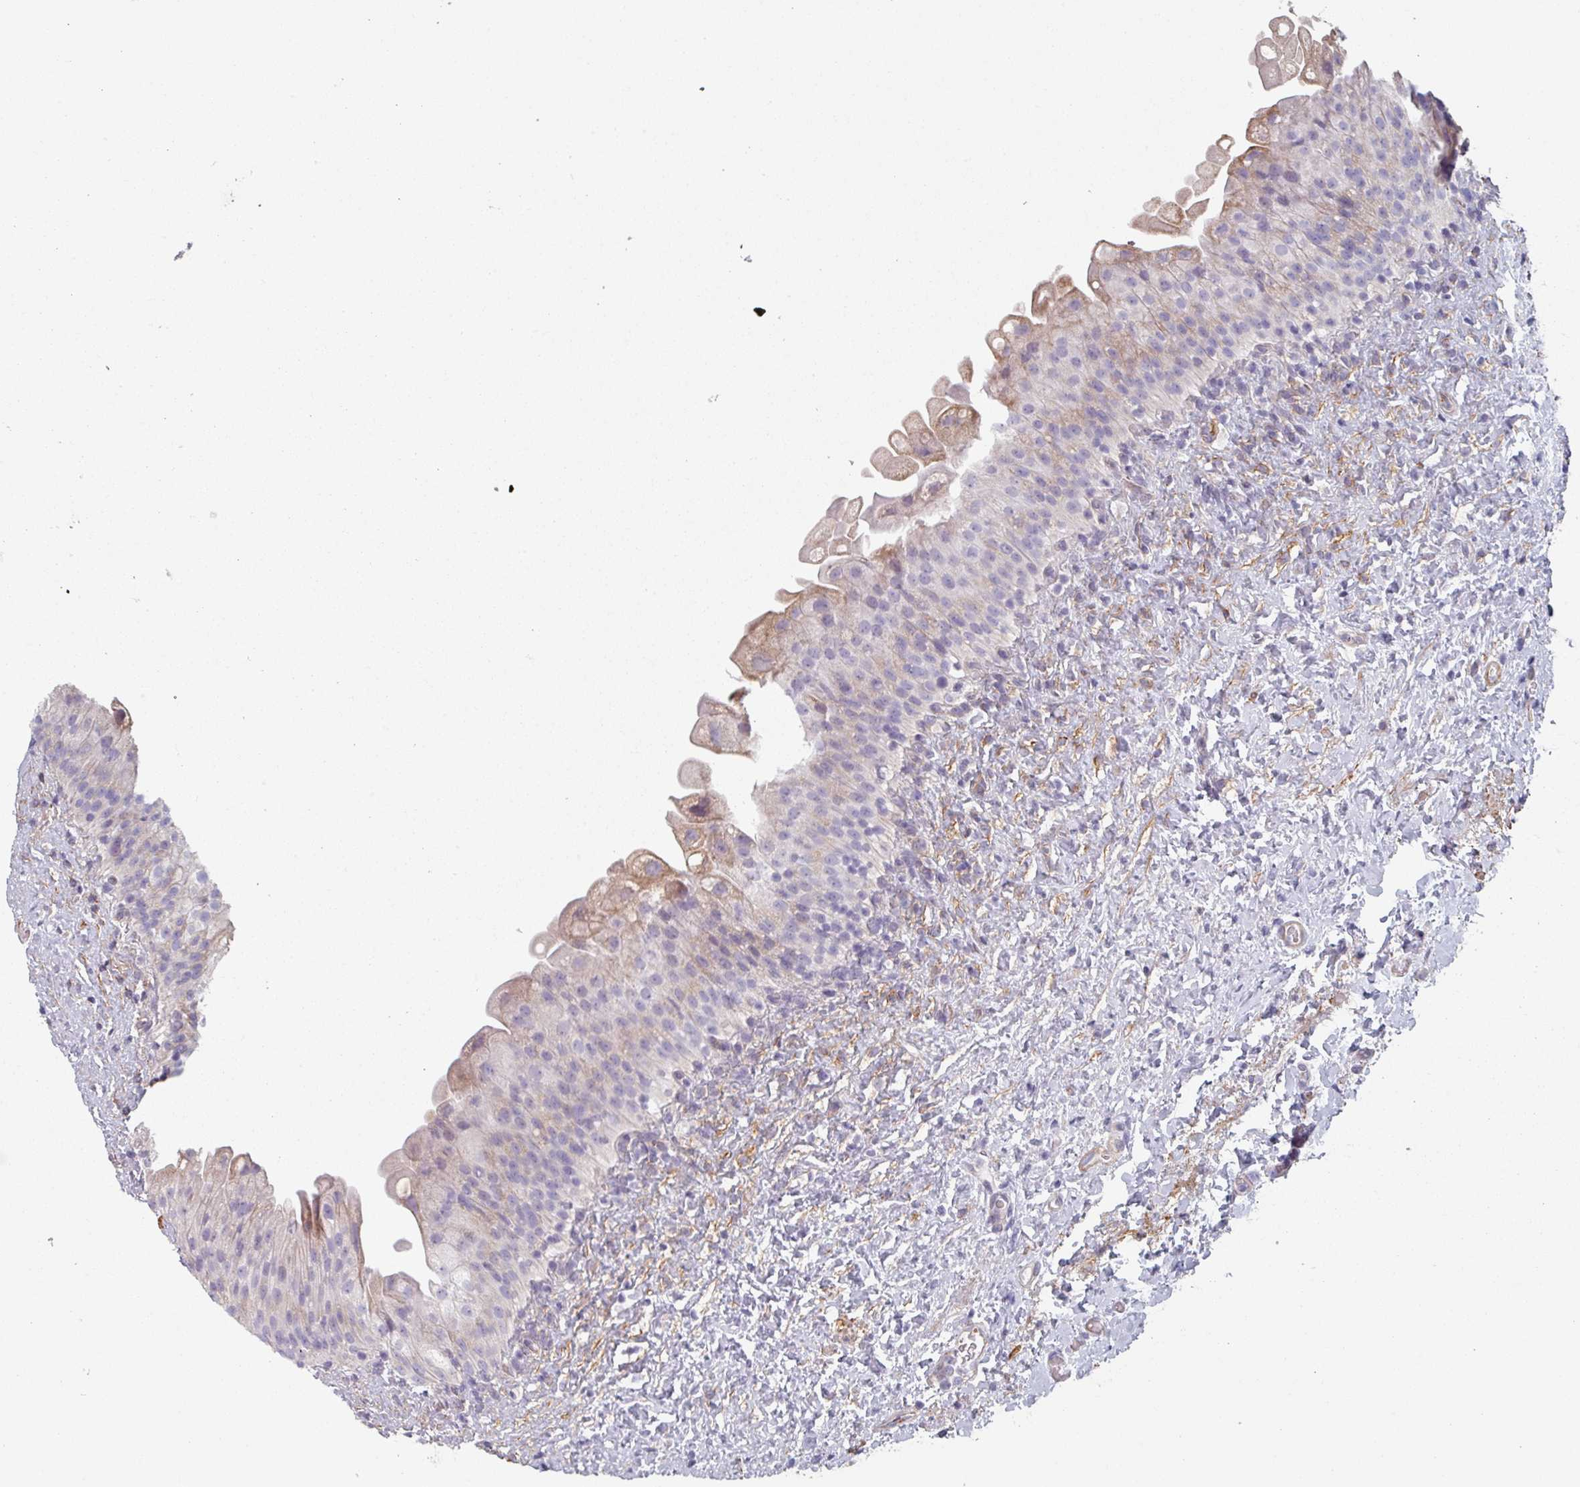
{"staining": {"intensity": "moderate", "quantity": "<25%", "location": "cytoplasmic/membranous"}, "tissue": "urinary bladder", "cell_type": "Urothelial cells", "image_type": "normal", "snomed": [{"axis": "morphology", "description": "Normal tissue, NOS"}, {"axis": "topography", "description": "Urinary bladder"}], "caption": "The photomicrograph reveals staining of unremarkable urinary bladder, revealing moderate cytoplasmic/membranous protein positivity (brown color) within urothelial cells.", "gene": "GSTA1", "patient": {"sex": "female", "age": 27}}